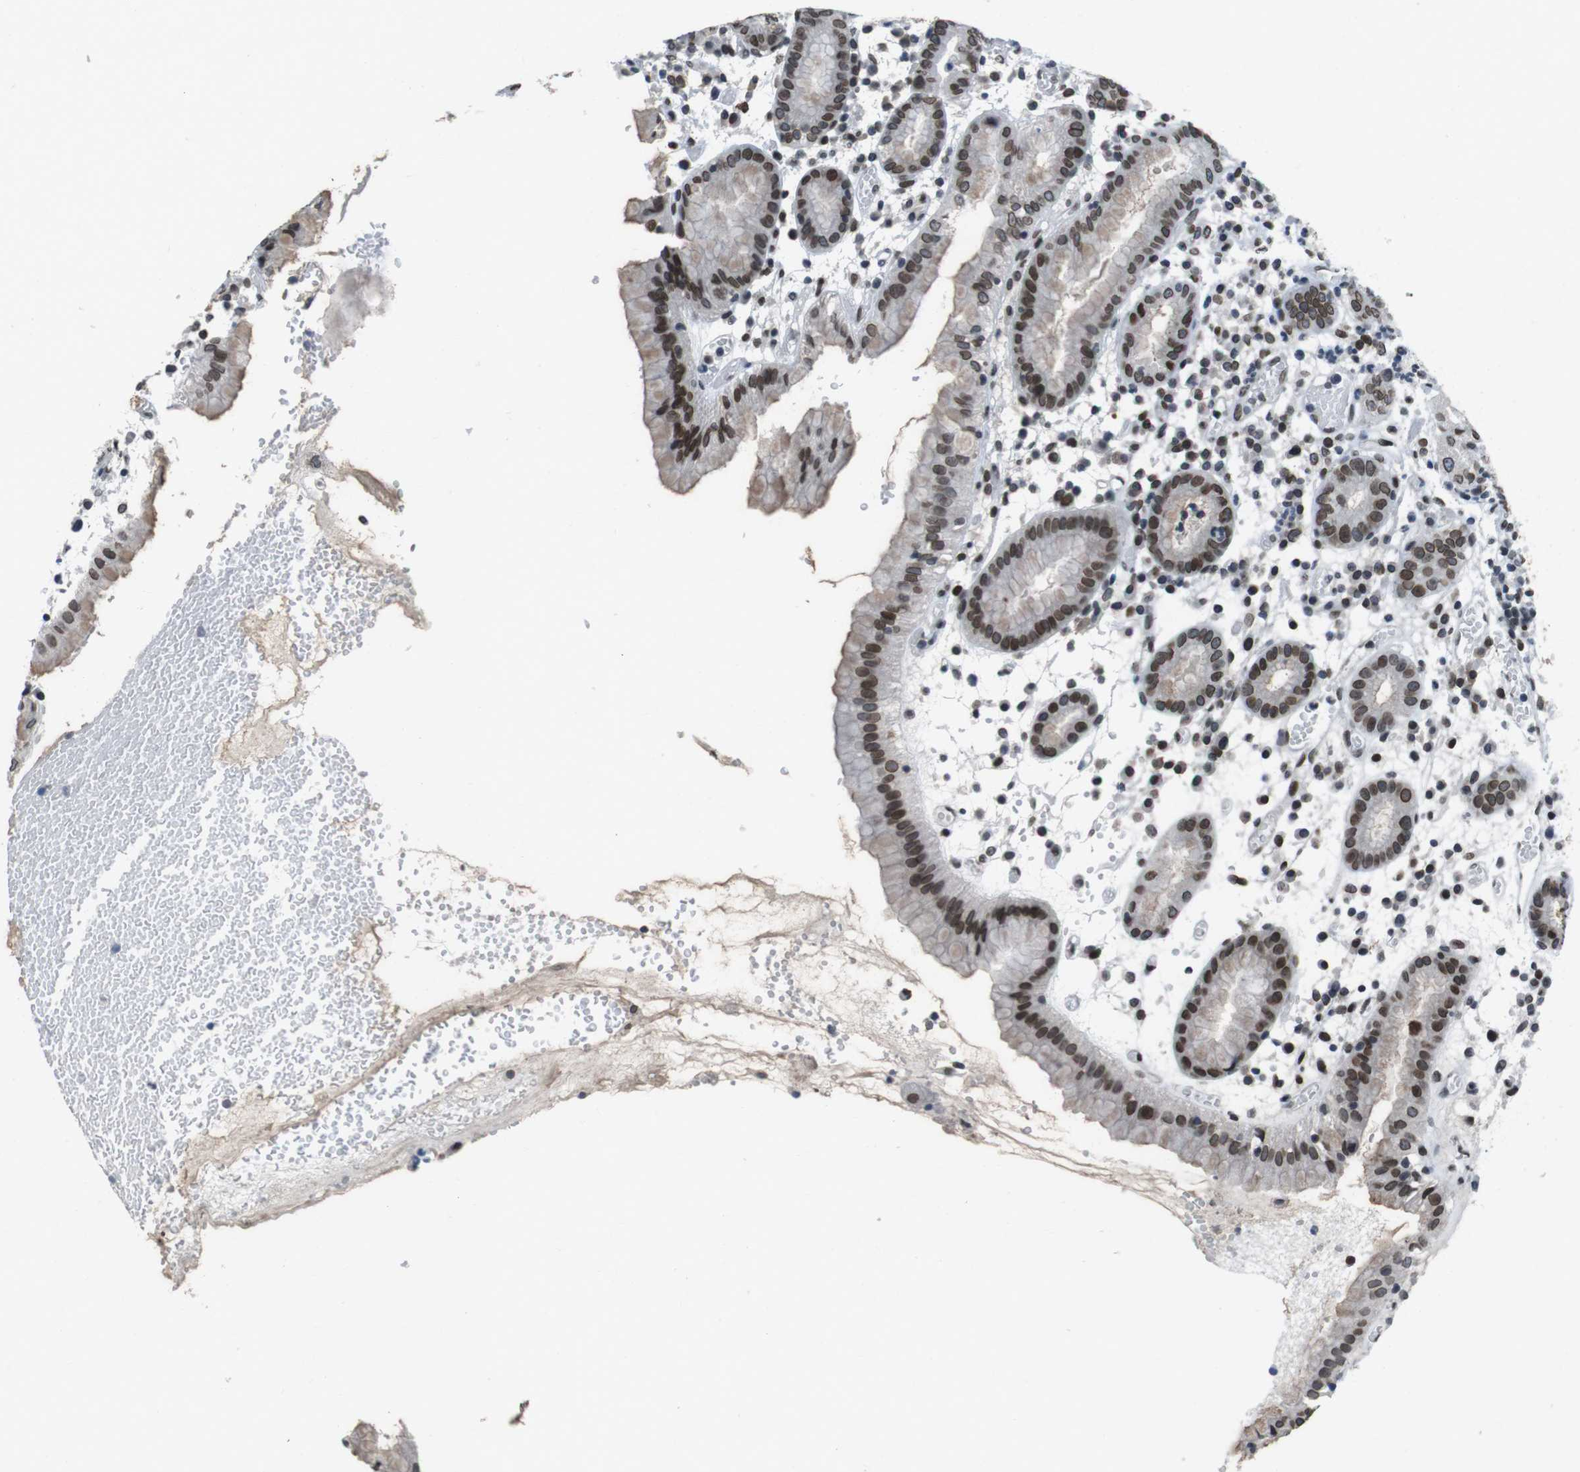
{"staining": {"intensity": "strong", "quantity": ">75%", "location": "nuclear"}, "tissue": "stomach", "cell_type": "Glandular cells", "image_type": "normal", "snomed": [{"axis": "morphology", "description": "Normal tissue, NOS"}, {"axis": "topography", "description": "Stomach"}, {"axis": "topography", "description": "Stomach, lower"}], "caption": "About >75% of glandular cells in unremarkable stomach display strong nuclear protein staining as visualized by brown immunohistochemical staining.", "gene": "MAD1L1", "patient": {"sex": "female", "age": 75}}